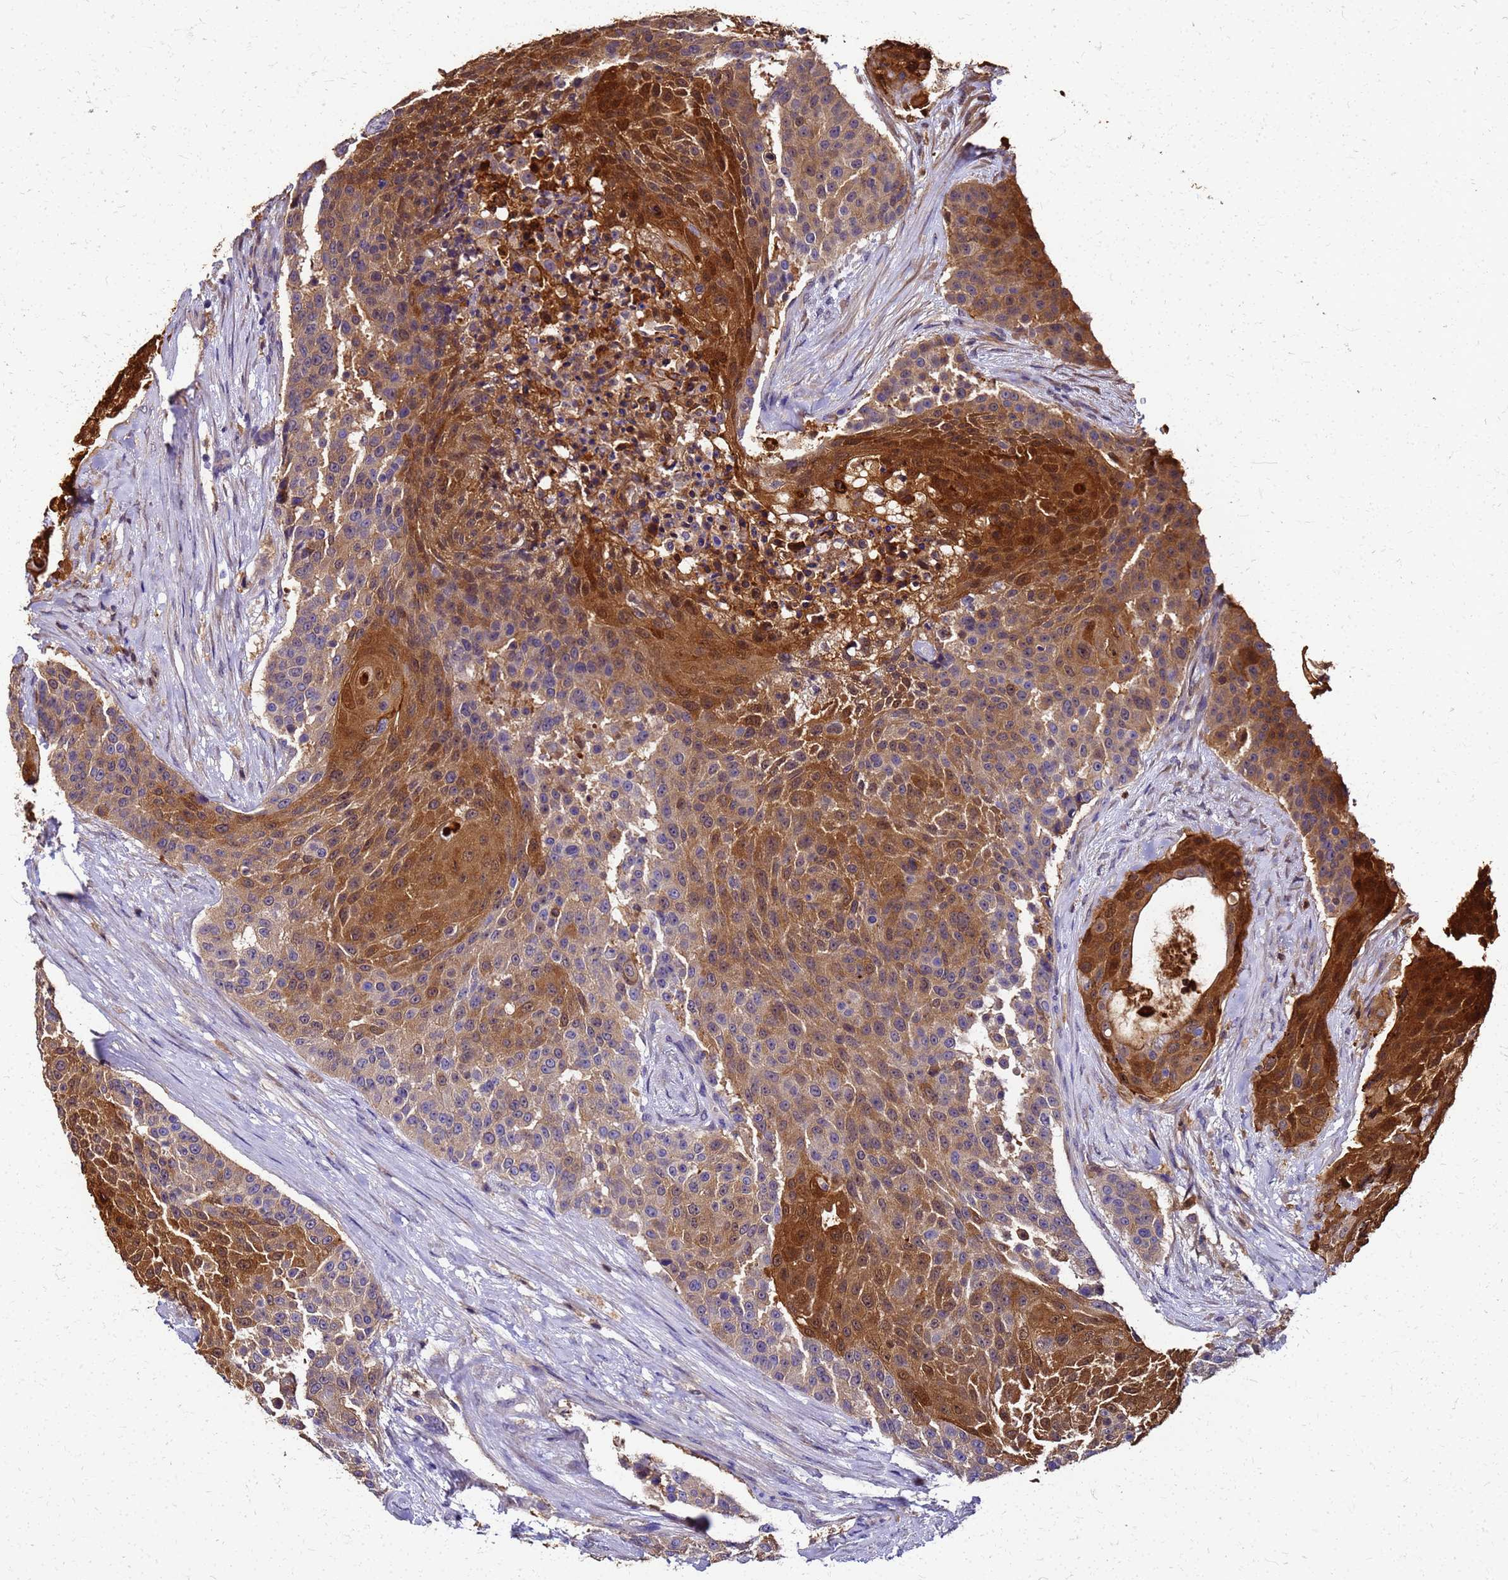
{"staining": {"intensity": "strong", "quantity": "25%-75%", "location": "cytoplasmic/membranous,nuclear"}, "tissue": "urothelial cancer", "cell_type": "Tumor cells", "image_type": "cancer", "snomed": [{"axis": "morphology", "description": "Urothelial carcinoma, High grade"}, {"axis": "topography", "description": "Urinary bladder"}], "caption": "Strong cytoplasmic/membranous and nuclear protein staining is present in about 25%-75% of tumor cells in high-grade urothelial carcinoma.", "gene": "S100A11", "patient": {"sex": "female", "age": 63}}